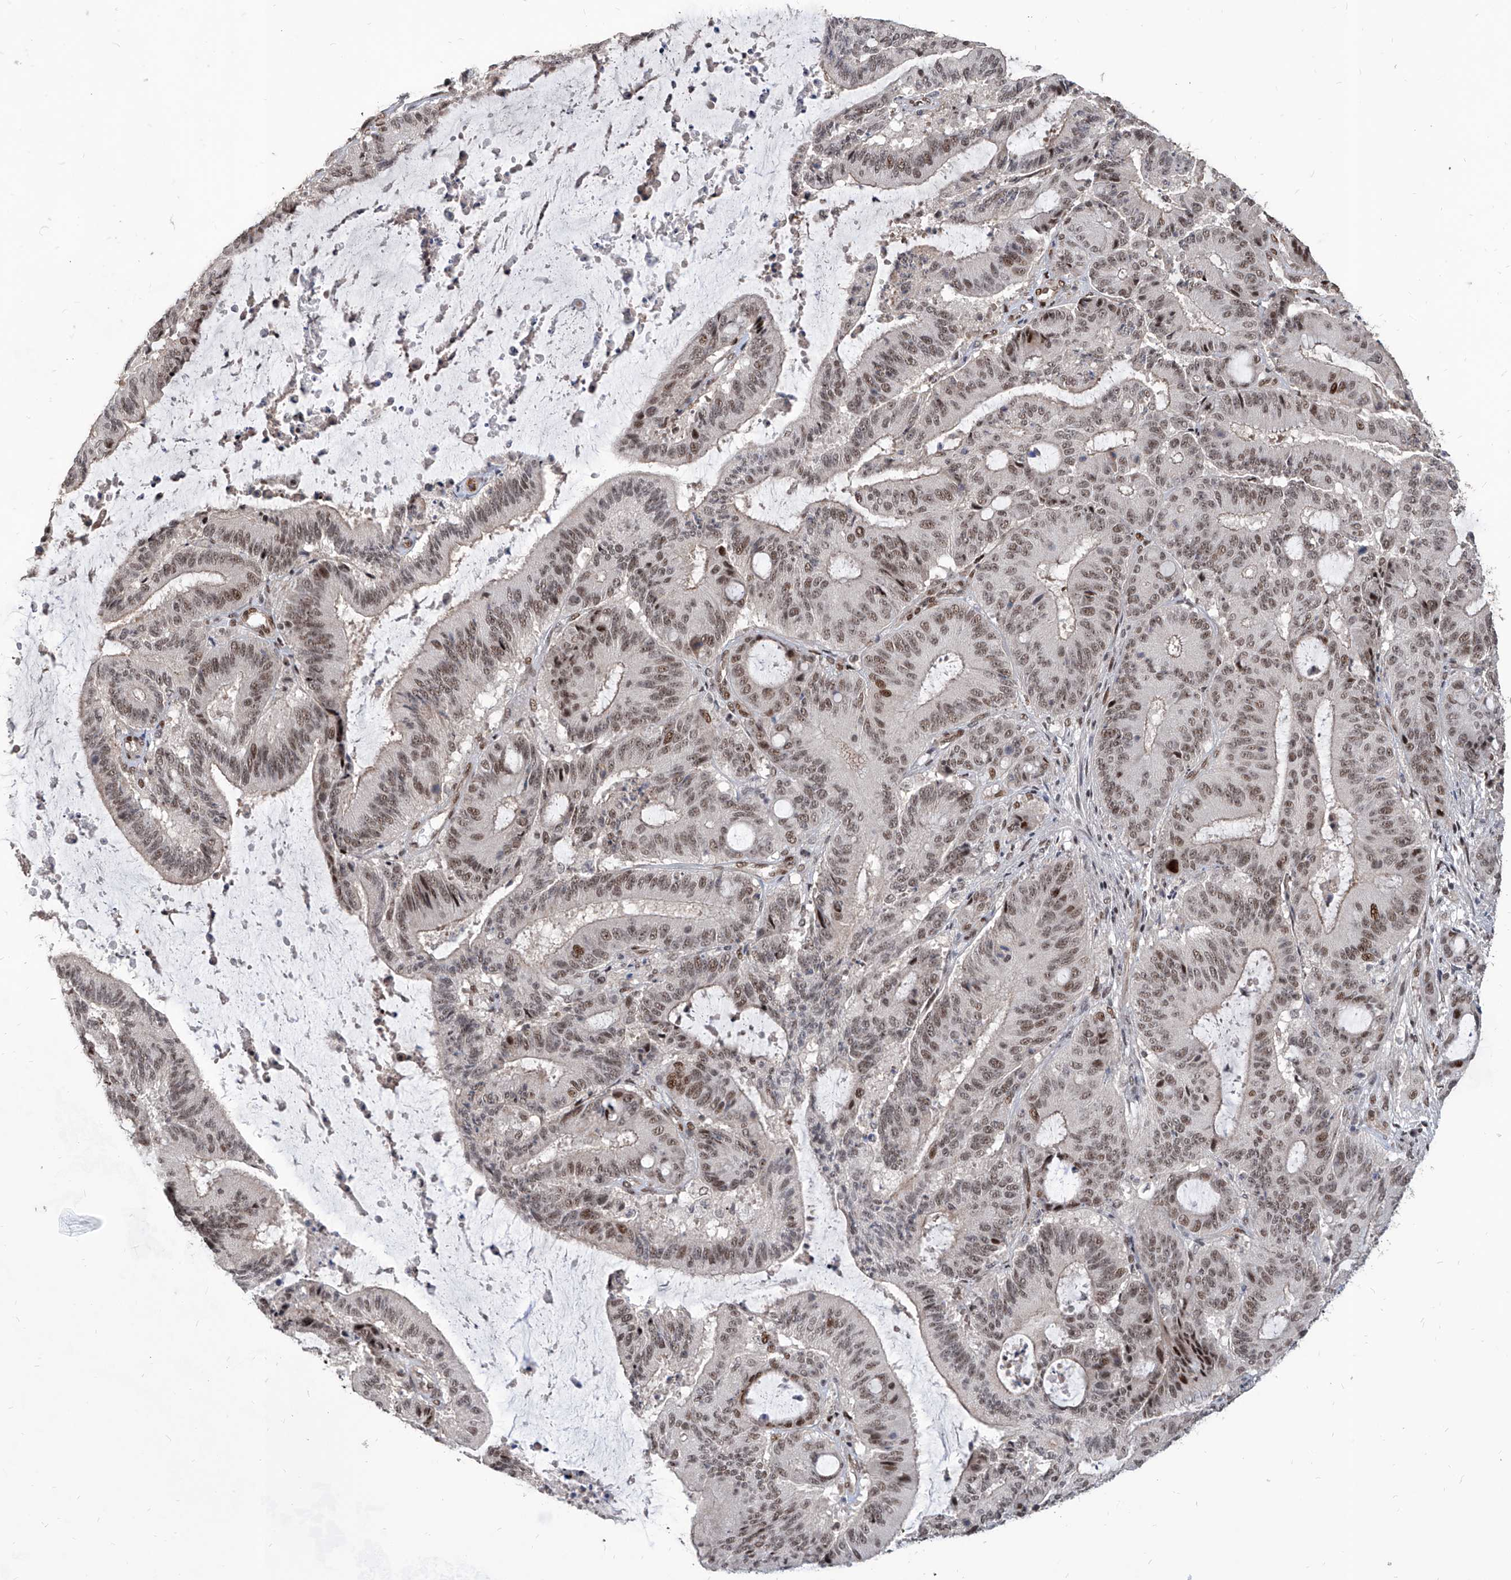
{"staining": {"intensity": "moderate", "quantity": "25%-75%", "location": "nuclear"}, "tissue": "liver cancer", "cell_type": "Tumor cells", "image_type": "cancer", "snomed": [{"axis": "morphology", "description": "Normal tissue, NOS"}, {"axis": "morphology", "description": "Cholangiocarcinoma"}, {"axis": "topography", "description": "Liver"}, {"axis": "topography", "description": "Peripheral nerve tissue"}], "caption": "Tumor cells demonstrate medium levels of moderate nuclear staining in about 25%-75% of cells in liver cancer.", "gene": "IRF2", "patient": {"sex": "female", "age": 73}}